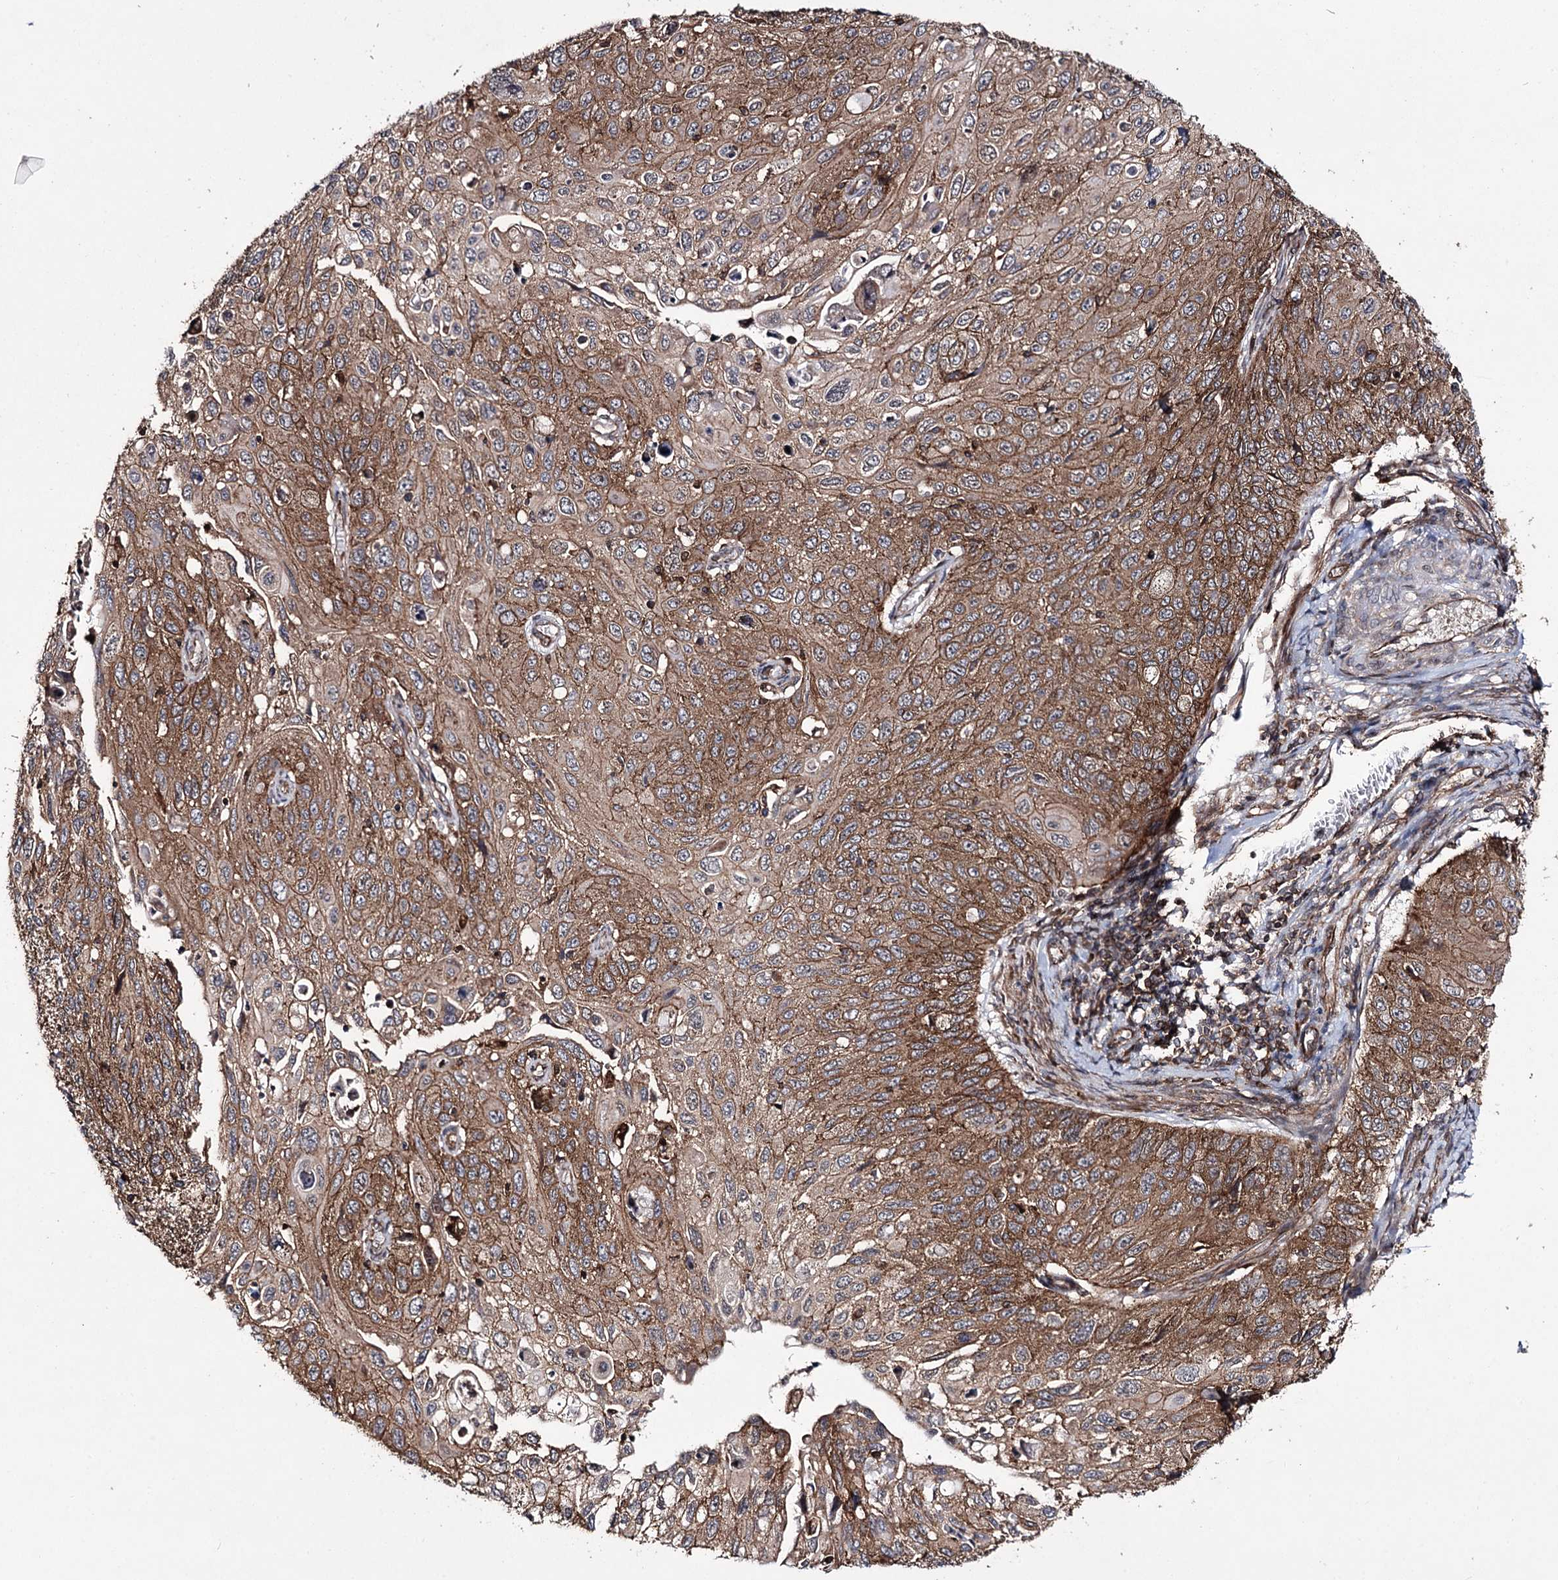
{"staining": {"intensity": "moderate", "quantity": ">75%", "location": "cytoplasmic/membranous"}, "tissue": "cervical cancer", "cell_type": "Tumor cells", "image_type": "cancer", "snomed": [{"axis": "morphology", "description": "Squamous cell carcinoma, NOS"}, {"axis": "topography", "description": "Cervix"}], "caption": "Protein expression analysis of human cervical cancer reveals moderate cytoplasmic/membranous staining in approximately >75% of tumor cells. (IHC, brightfield microscopy, high magnification).", "gene": "DHX29", "patient": {"sex": "female", "age": 70}}